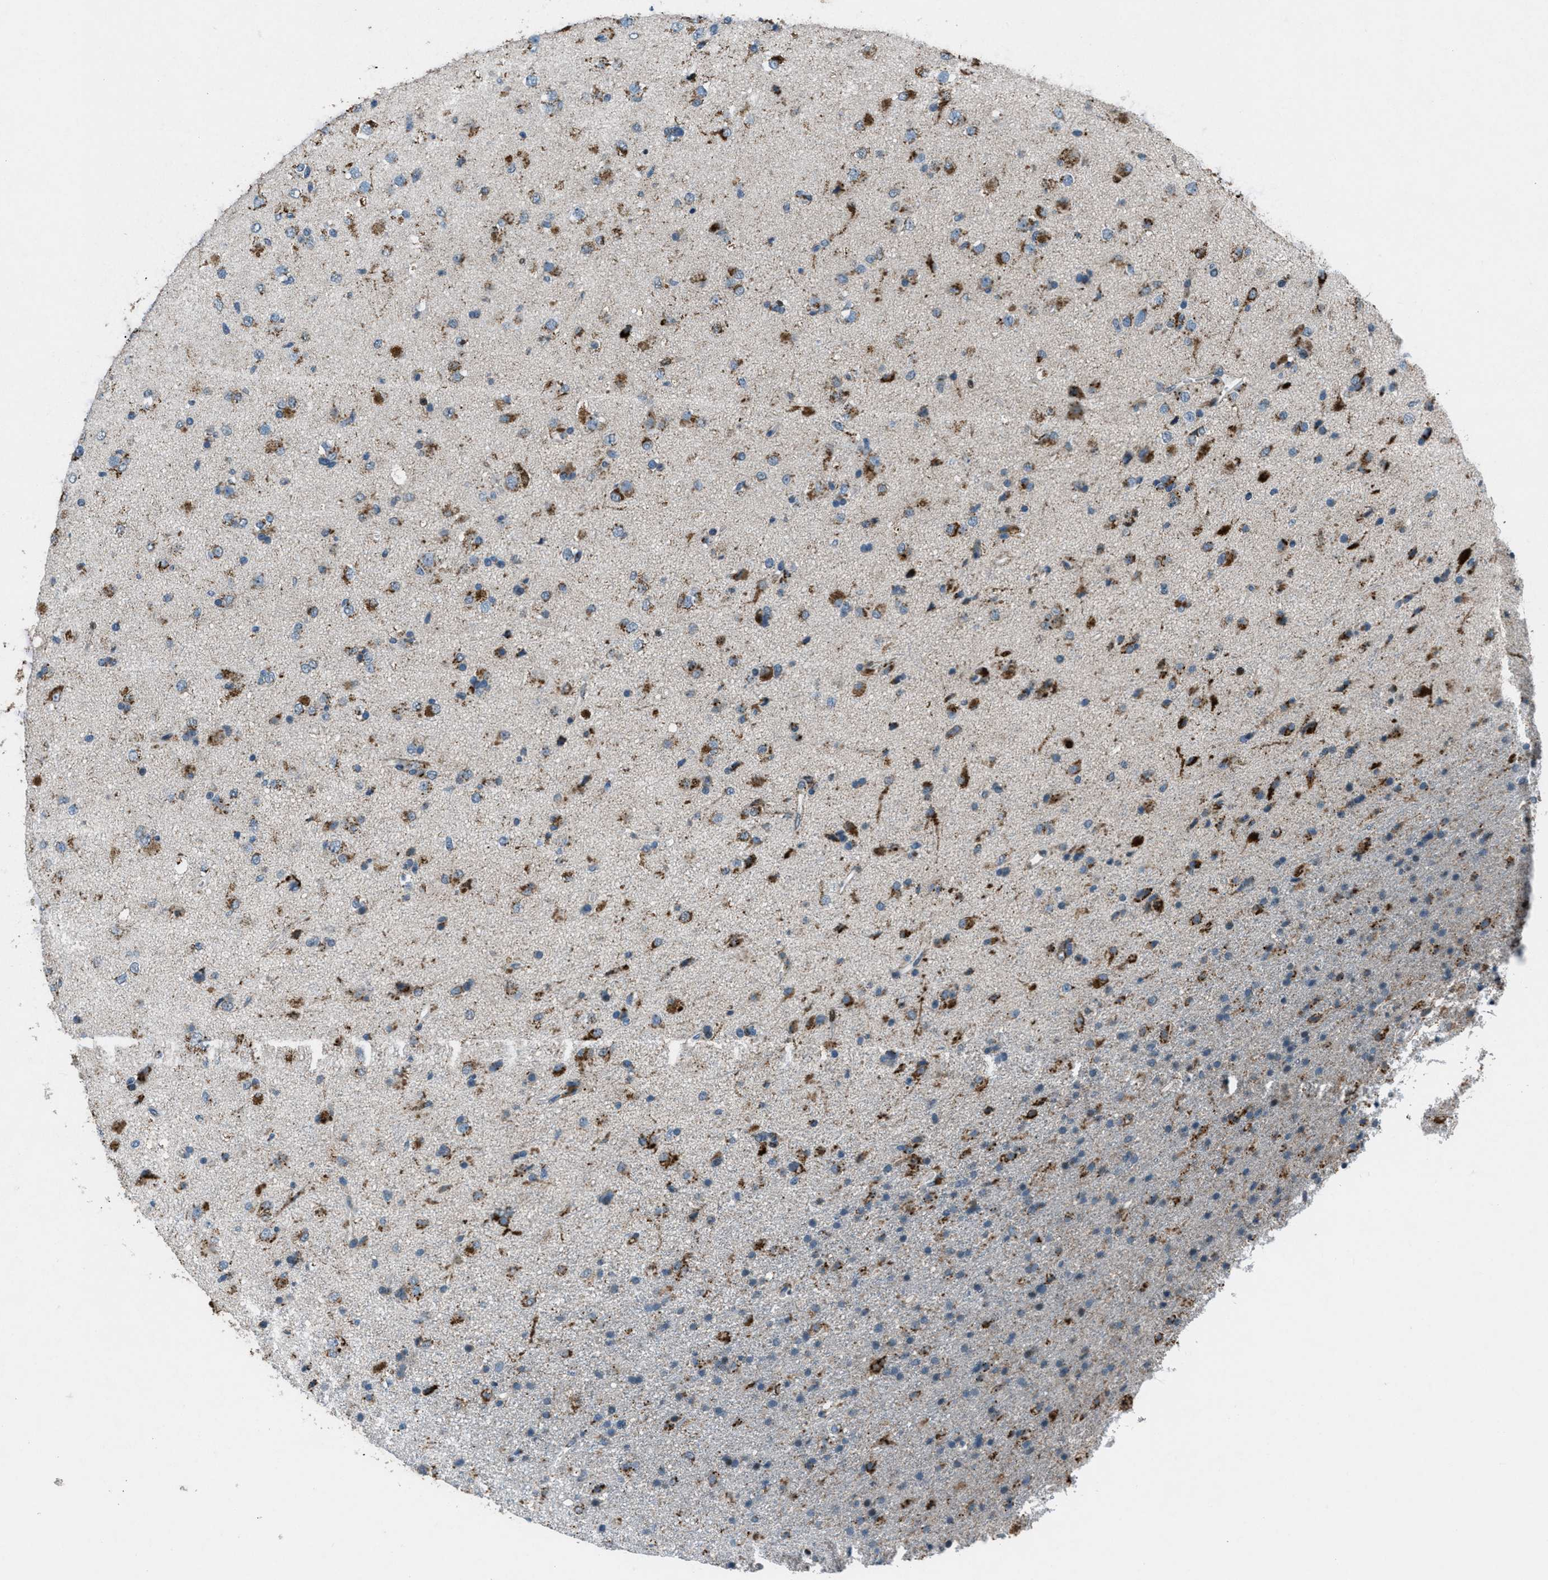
{"staining": {"intensity": "strong", "quantity": "25%-75%", "location": "cytoplasmic/membranous"}, "tissue": "glioma", "cell_type": "Tumor cells", "image_type": "cancer", "snomed": [{"axis": "morphology", "description": "Glioma, malignant, Low grade"}, {"axis": "topography", "description": "Brain"}], "caption": "Protein analysis of low-grade glioma (malignant) tissue reveals strong cytoplasmic/membranous staining in about 25%-75% of tumor cells.", "gene": "GPC6", "patient": {"sex": "male", "age": 65}}